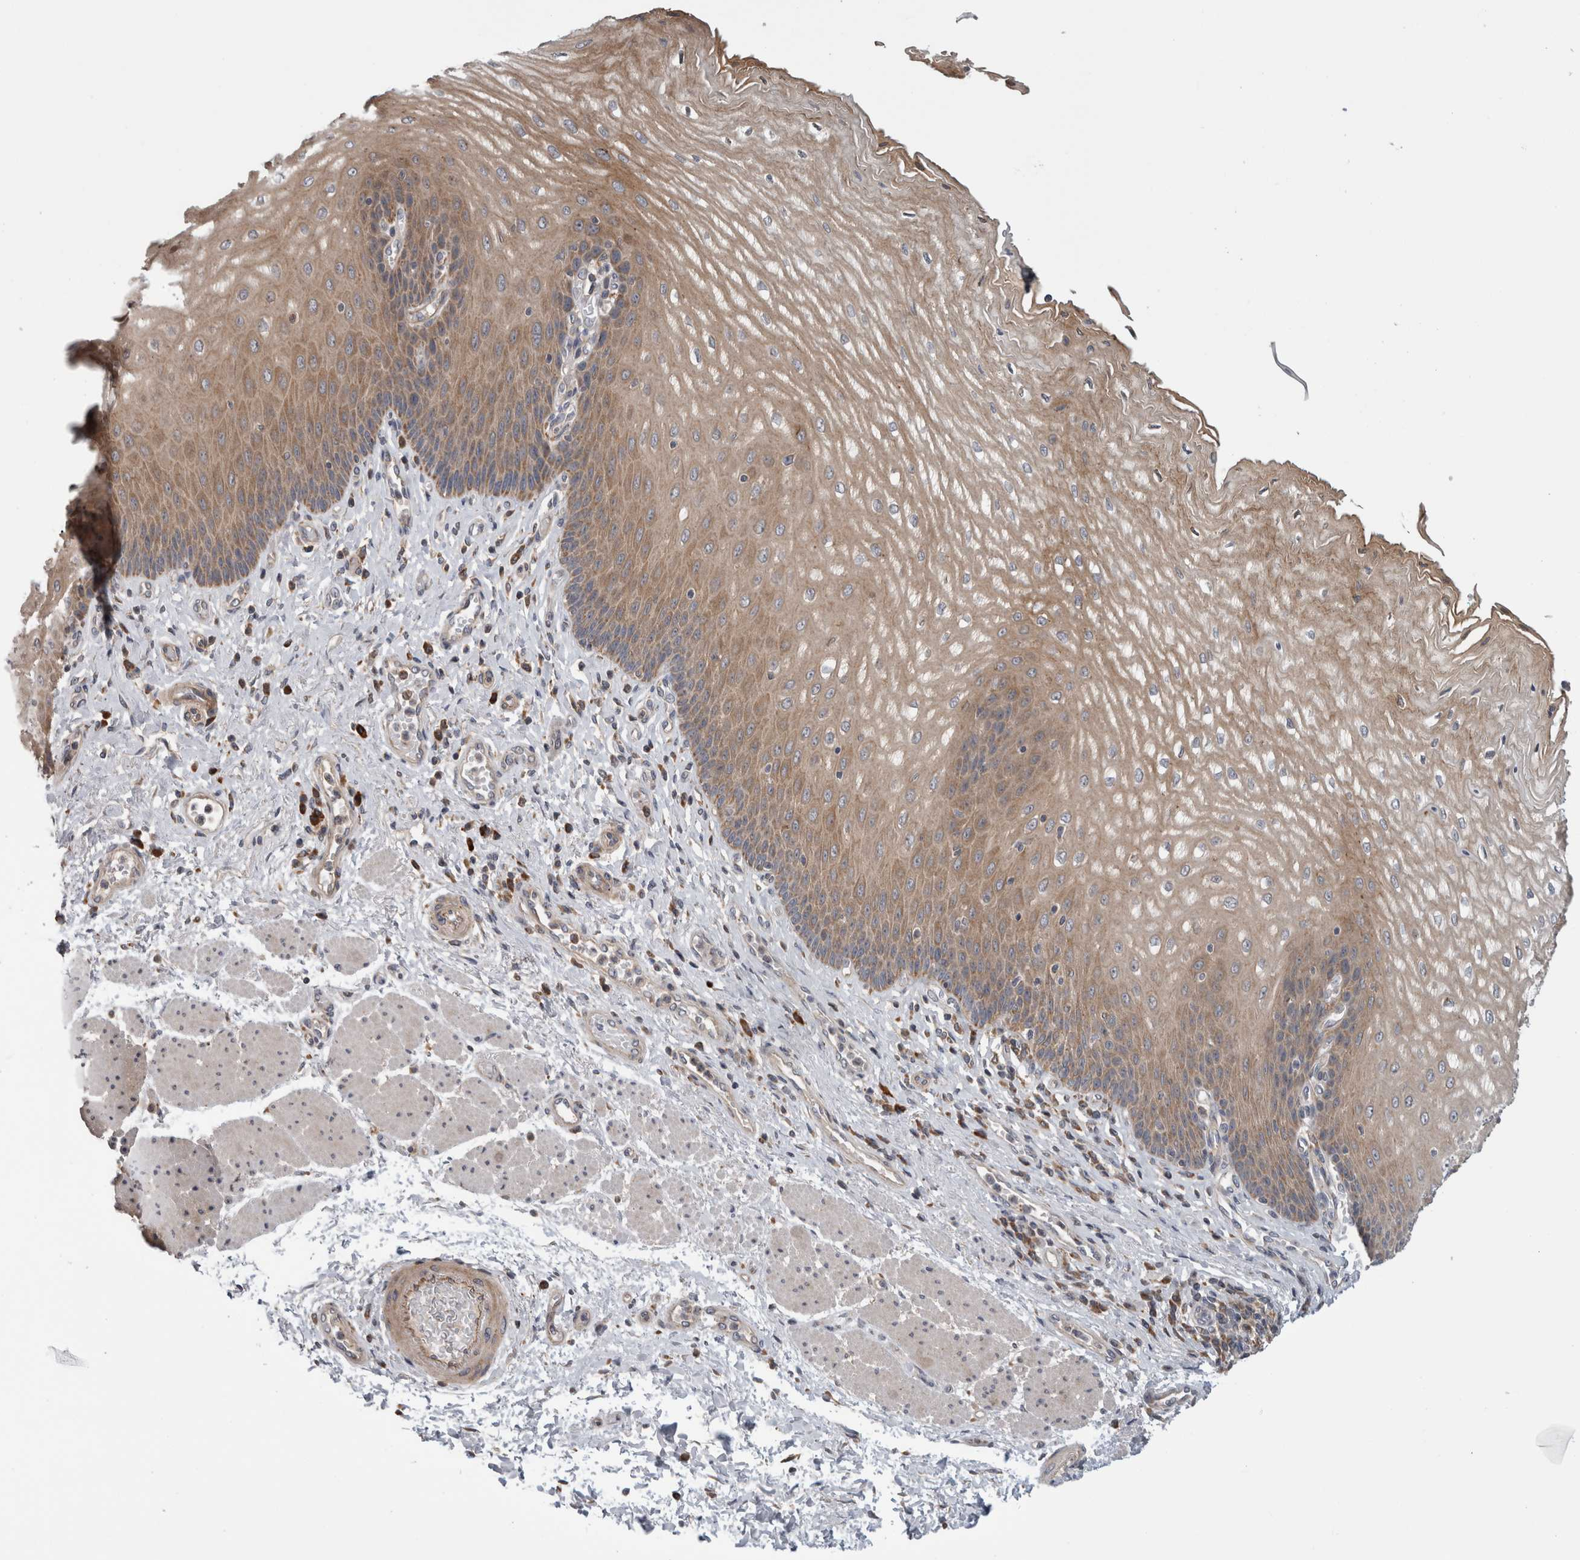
{"staining": {"intensity": "moderate", "quantity": ">75%", "location": "cytoplasmic/membranous"}, "tissue": "esophagus", "cell_type": "Squamous epithelial cells", "image_type": "normal", "snomed": [{"axis": "morphology", "description": "Normal tissue, NOS"}, {"axis": "topography", "description": "Esophagus"}], "caption": "An immunohistochemistry (IHC) micrograph of normal tissue is shown. Protein staining in brown labels moderate cytoplasmic/membranous positivity in esophagus within squamous epithelial cells. Immunohistochemistry stains the protein in brown and the nuclei are stained blue.", "gene": "ADGRL3", "patient": {"sex": "male", "age": 54}}